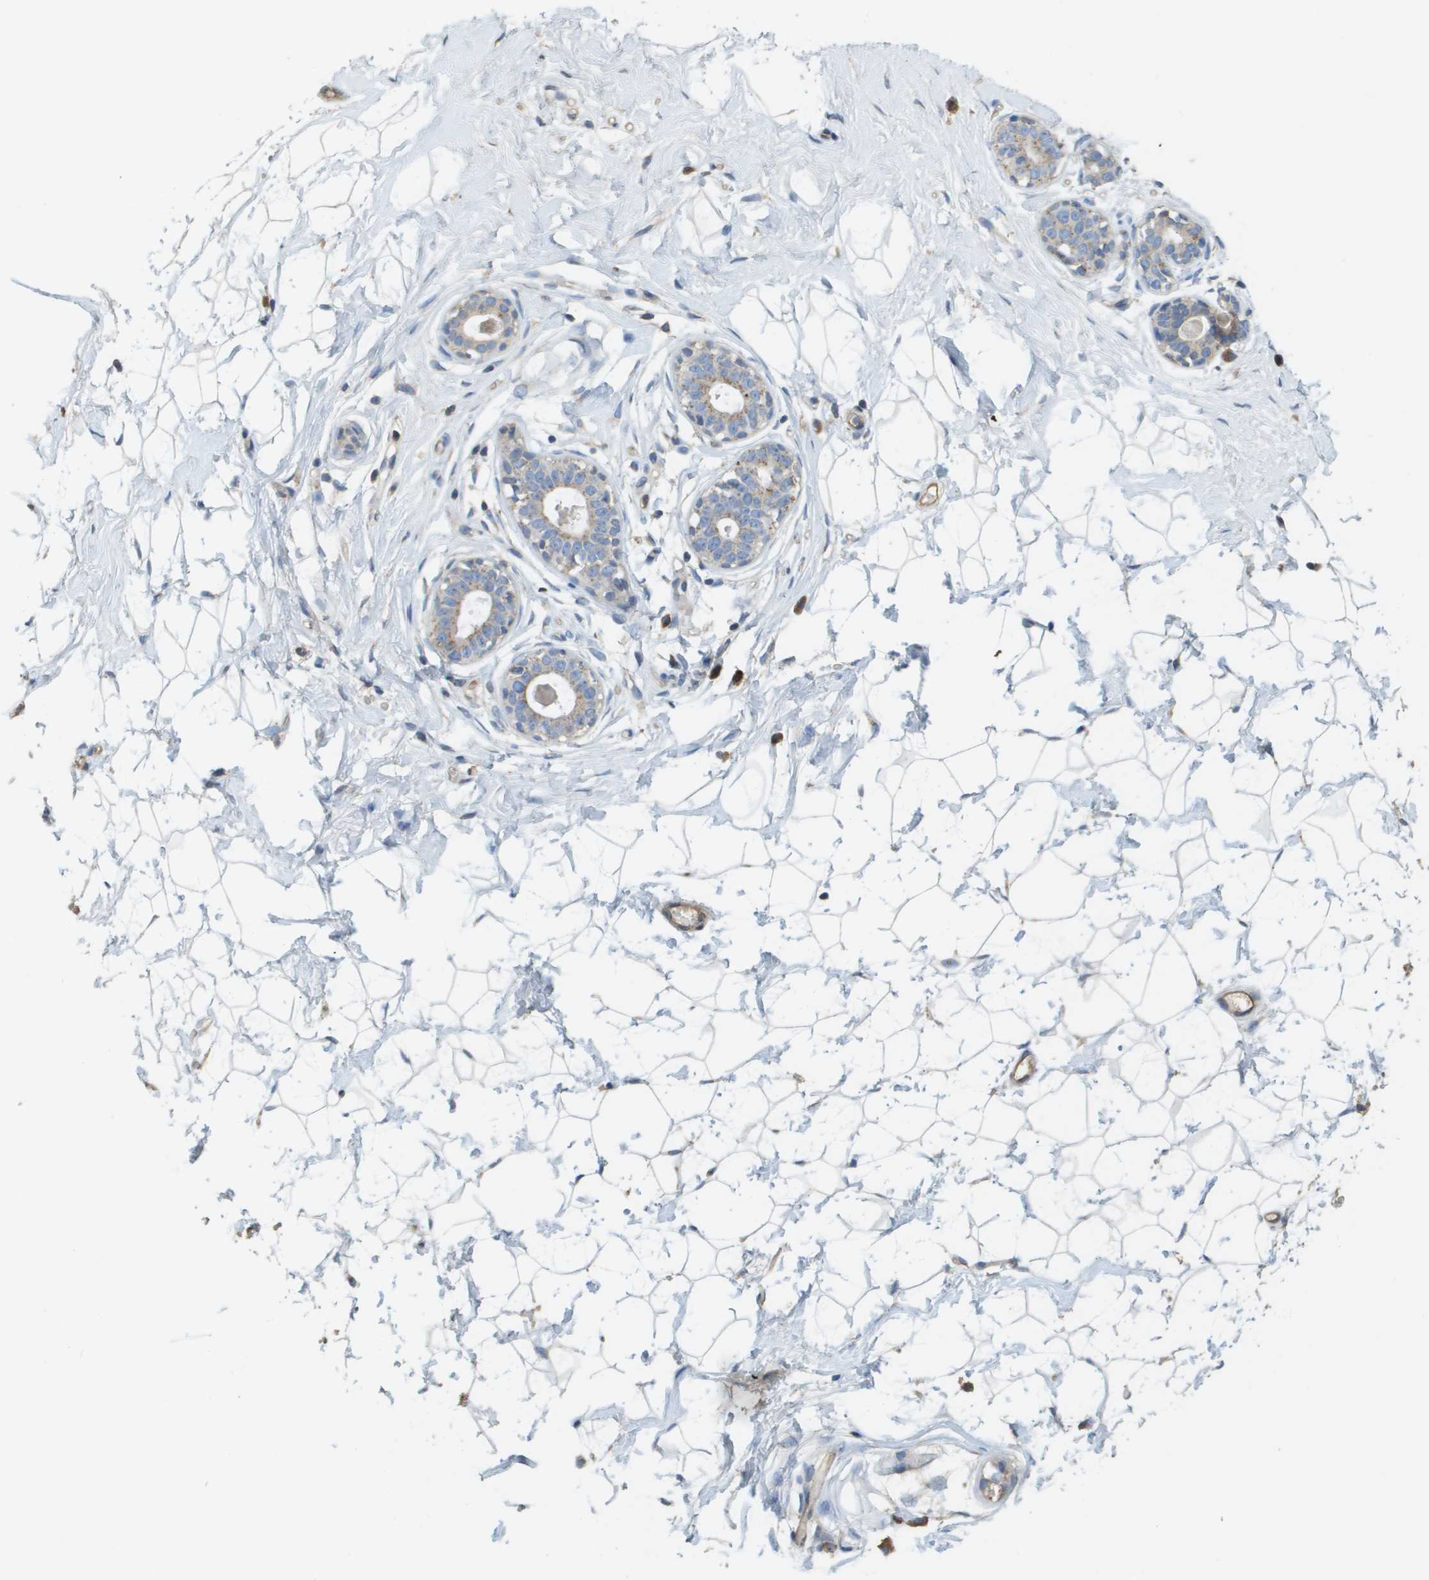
{"staining": {"intensity": "weak", "quantity": "25%-75%", "location": "cytoplasmic/membranous"}, "tissue": "breast", "cell_type": "Adipocytes", "image_type": "normal", "snomed": [{"axis": "morphology", "description": "Normal tissue, NOS"}, {"axis": "topography", "description": "Breast"}], "caption": "A photomicrograph showing weak cytoplasmic/membranous staining in about 25%-75% of adipocytes in benign breast, as visualized by brown immunohistochemical staining.", "gene": "CASP10", "patient": {"sex": "female", "age": 23}}